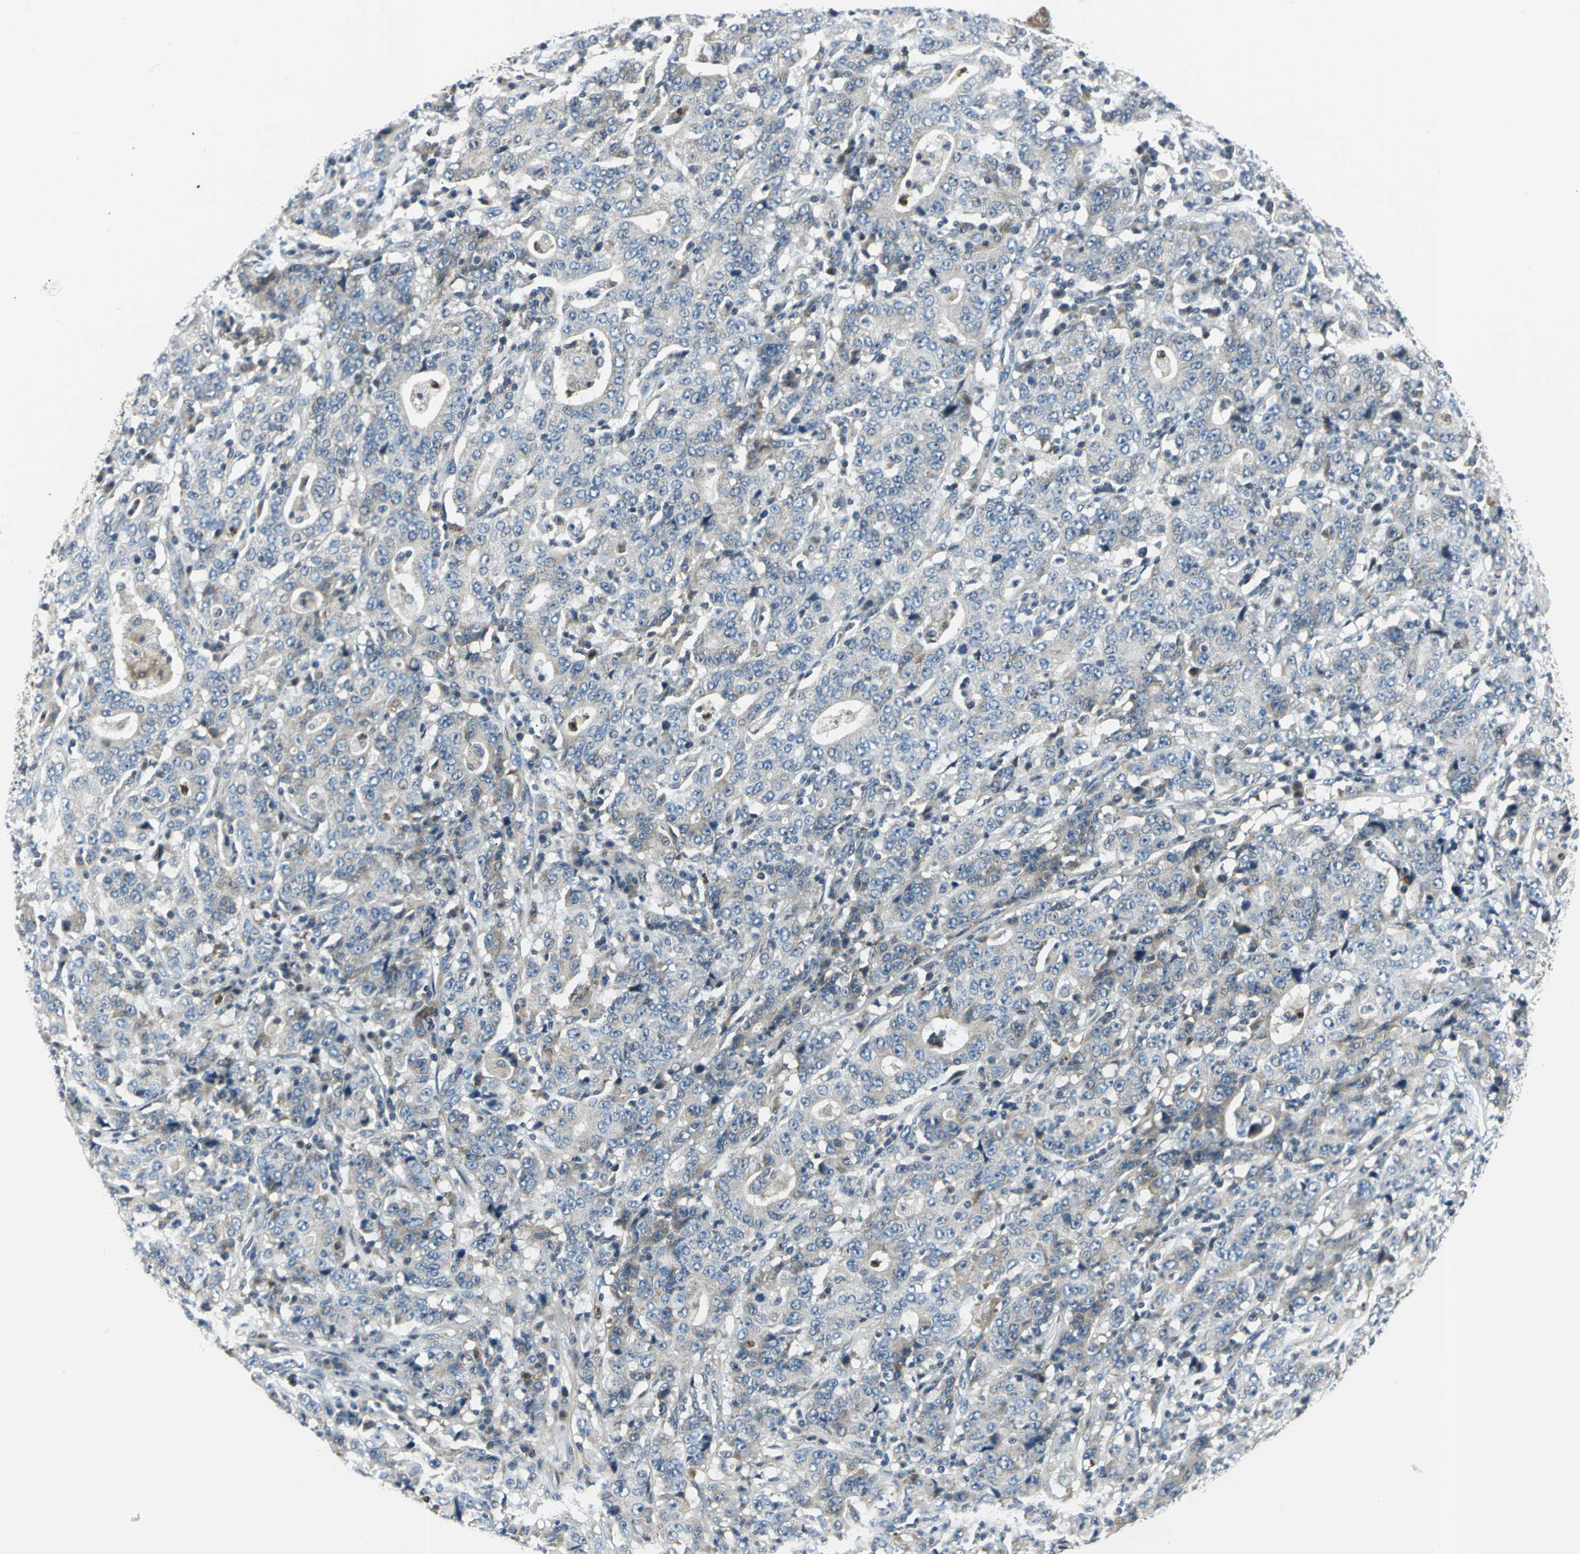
{"staining": {"intensity": "weak", "quantity": "25%-75%", "location": "cytoplasmic/membranous"}, "tissue": "stomach cancer", "cell_type": "Tumor cells", "image_type": "cancer", "snomed": [{"axis": "morphology", "description": "Normal tissue, NOS"}, {"axis": "morphology", "description": "Adenocarcinoma, NOS"}, {"axis": "topography", "description": "Stomach, upper"}, {"axis": "topography", "description": "Stomach"}], "caption": "Weak cytoplasmic/membranous positivity is appreciated in approximately 25%-75% of tumor cells in stomach cancer. The staining was performed using DAB, with brown indicating positive protein expression. Nuclei are stained blue with hematoxylin.", "gene": "USP40", "patient": {"sex": "male", "age": 59}}